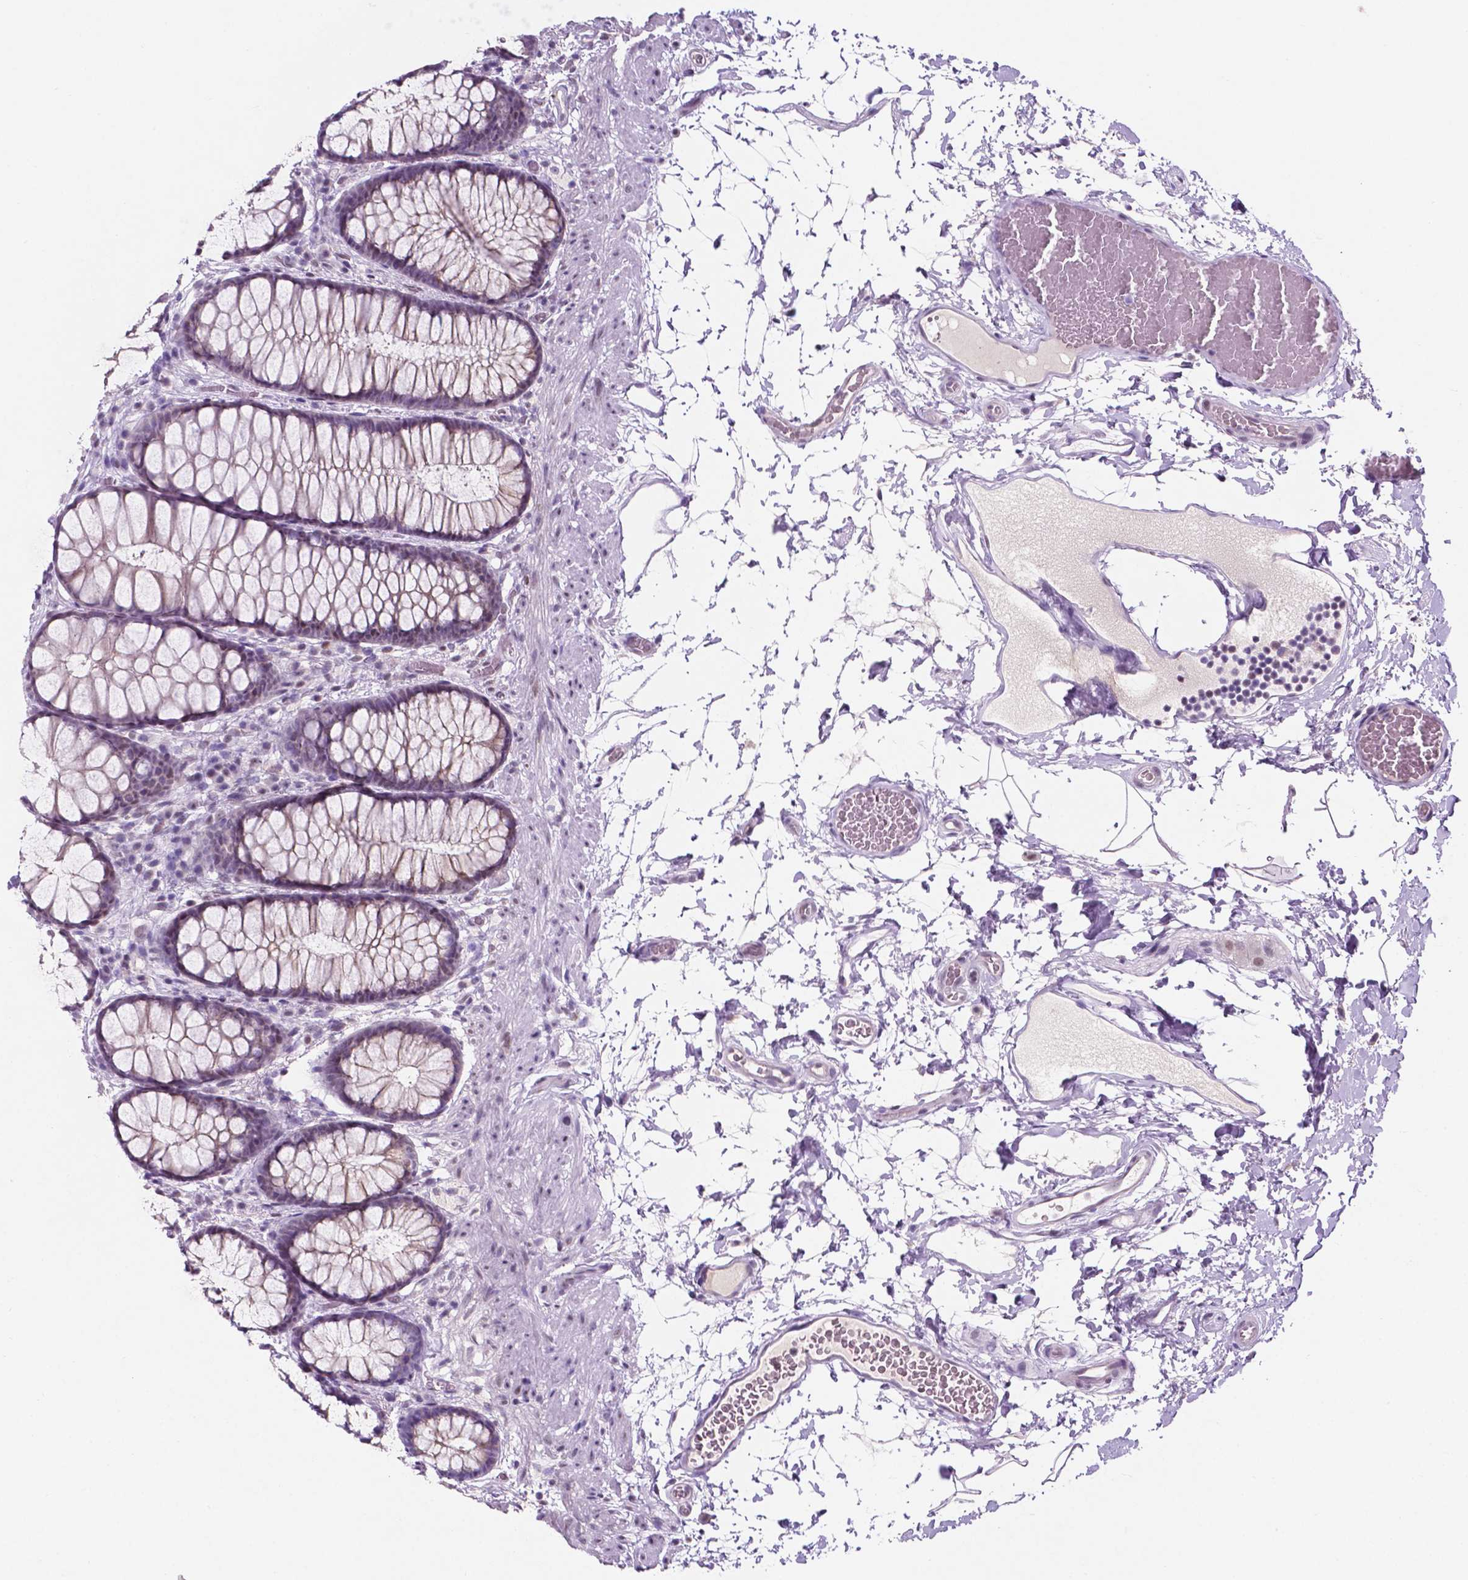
{"staining": {"intensity": "moderate", "quantity": "25%-75%", "location": "cytoplasmic/membranous"}, "tissue": "rectum", "cell_type": "Glandular cells", "image_type": "normal", "snomed": [{"axis": "morphology", "description": "Normal tissue, NOS"}, {"axis": "topography", "description": "Rectum"}], "caption": "This image displays benign rectum stained with IHC to label a protein in brown. The cytoplasmic/membranous of glandular cells show moderate positivity for the protein. Nuclei are counter-stained blue.", "gene": "FAM50B", "patient": {"sex": "female", "age": 62}}